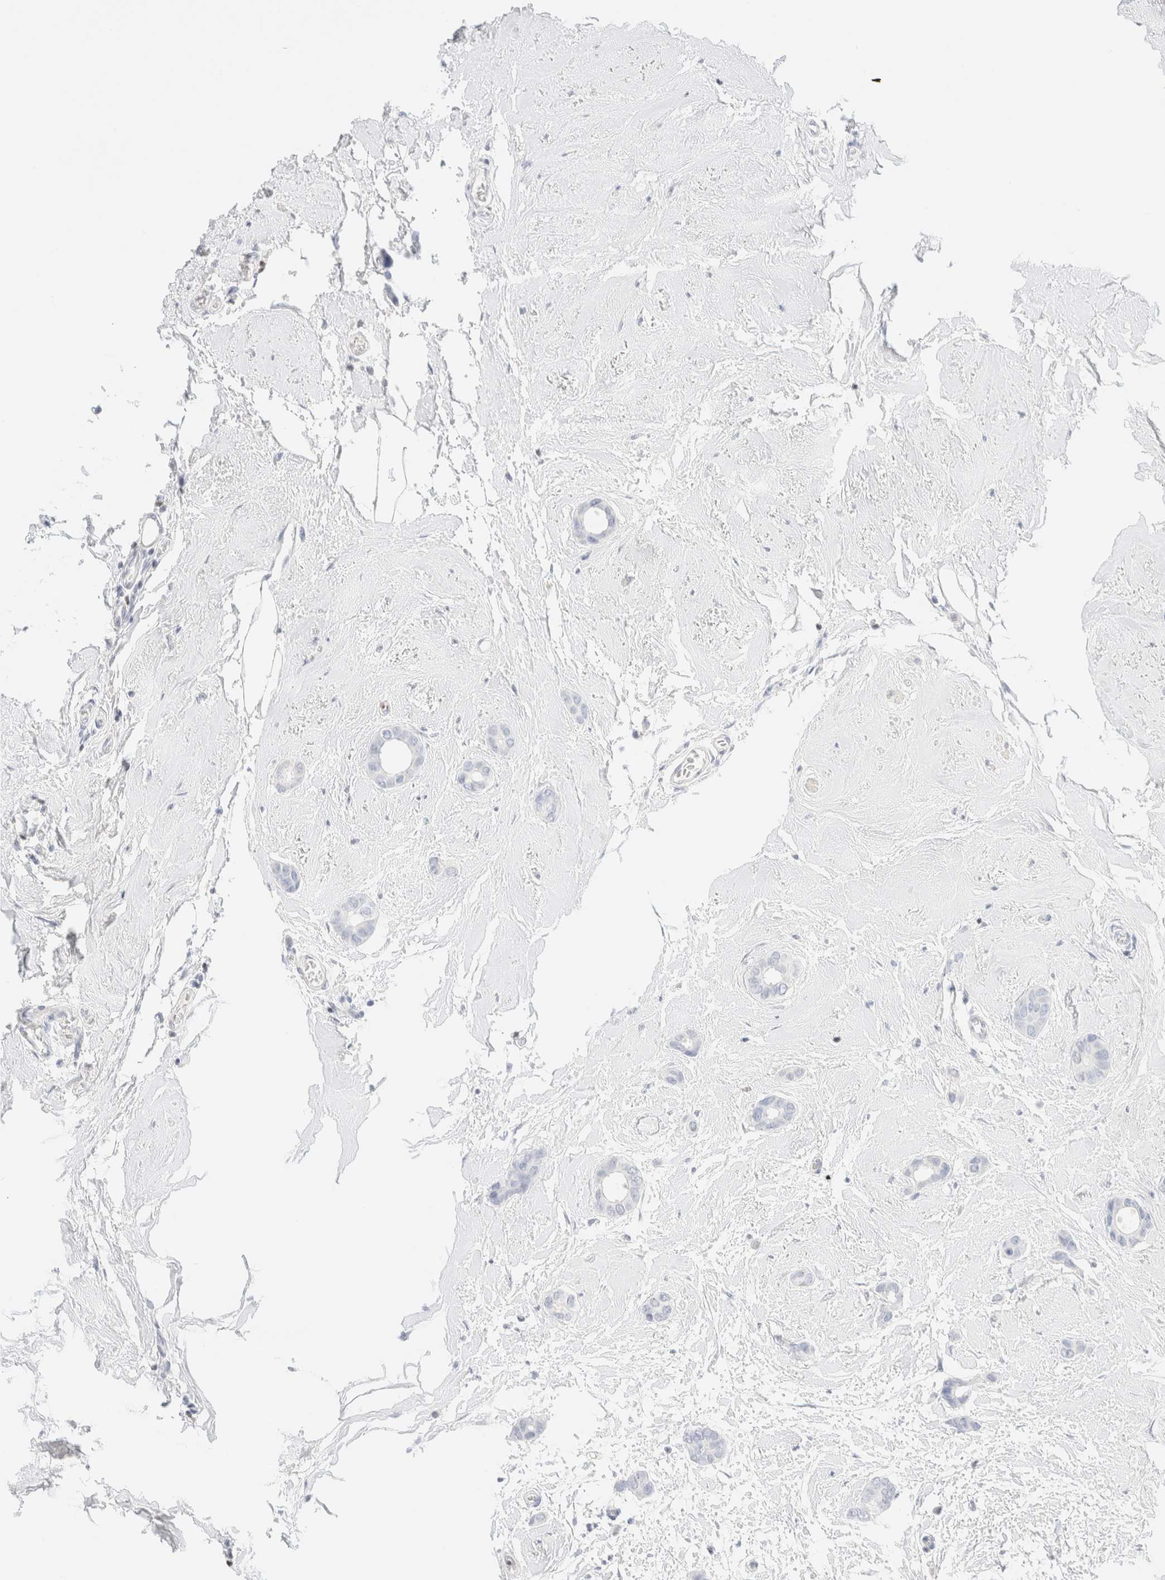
{"staining": {"intensity": "negative", "quantity": "none", "location": "none"}, "tissue": "breast cancer", "cell_type": "Tumor cells", "image_type": "cancer", "snomed": [{"axis": "morphology", "description": "Duct carcinoma"}, {"axis": "topography", "description": "Breast"}], "caption": "Tumor cells are negative for brown protein staining in breast cancer (invasive ductal carcinoma). Nuclei are stained in blue.", "gene": "IKZF3", "patient": {"sex": "female", "age": 55}}